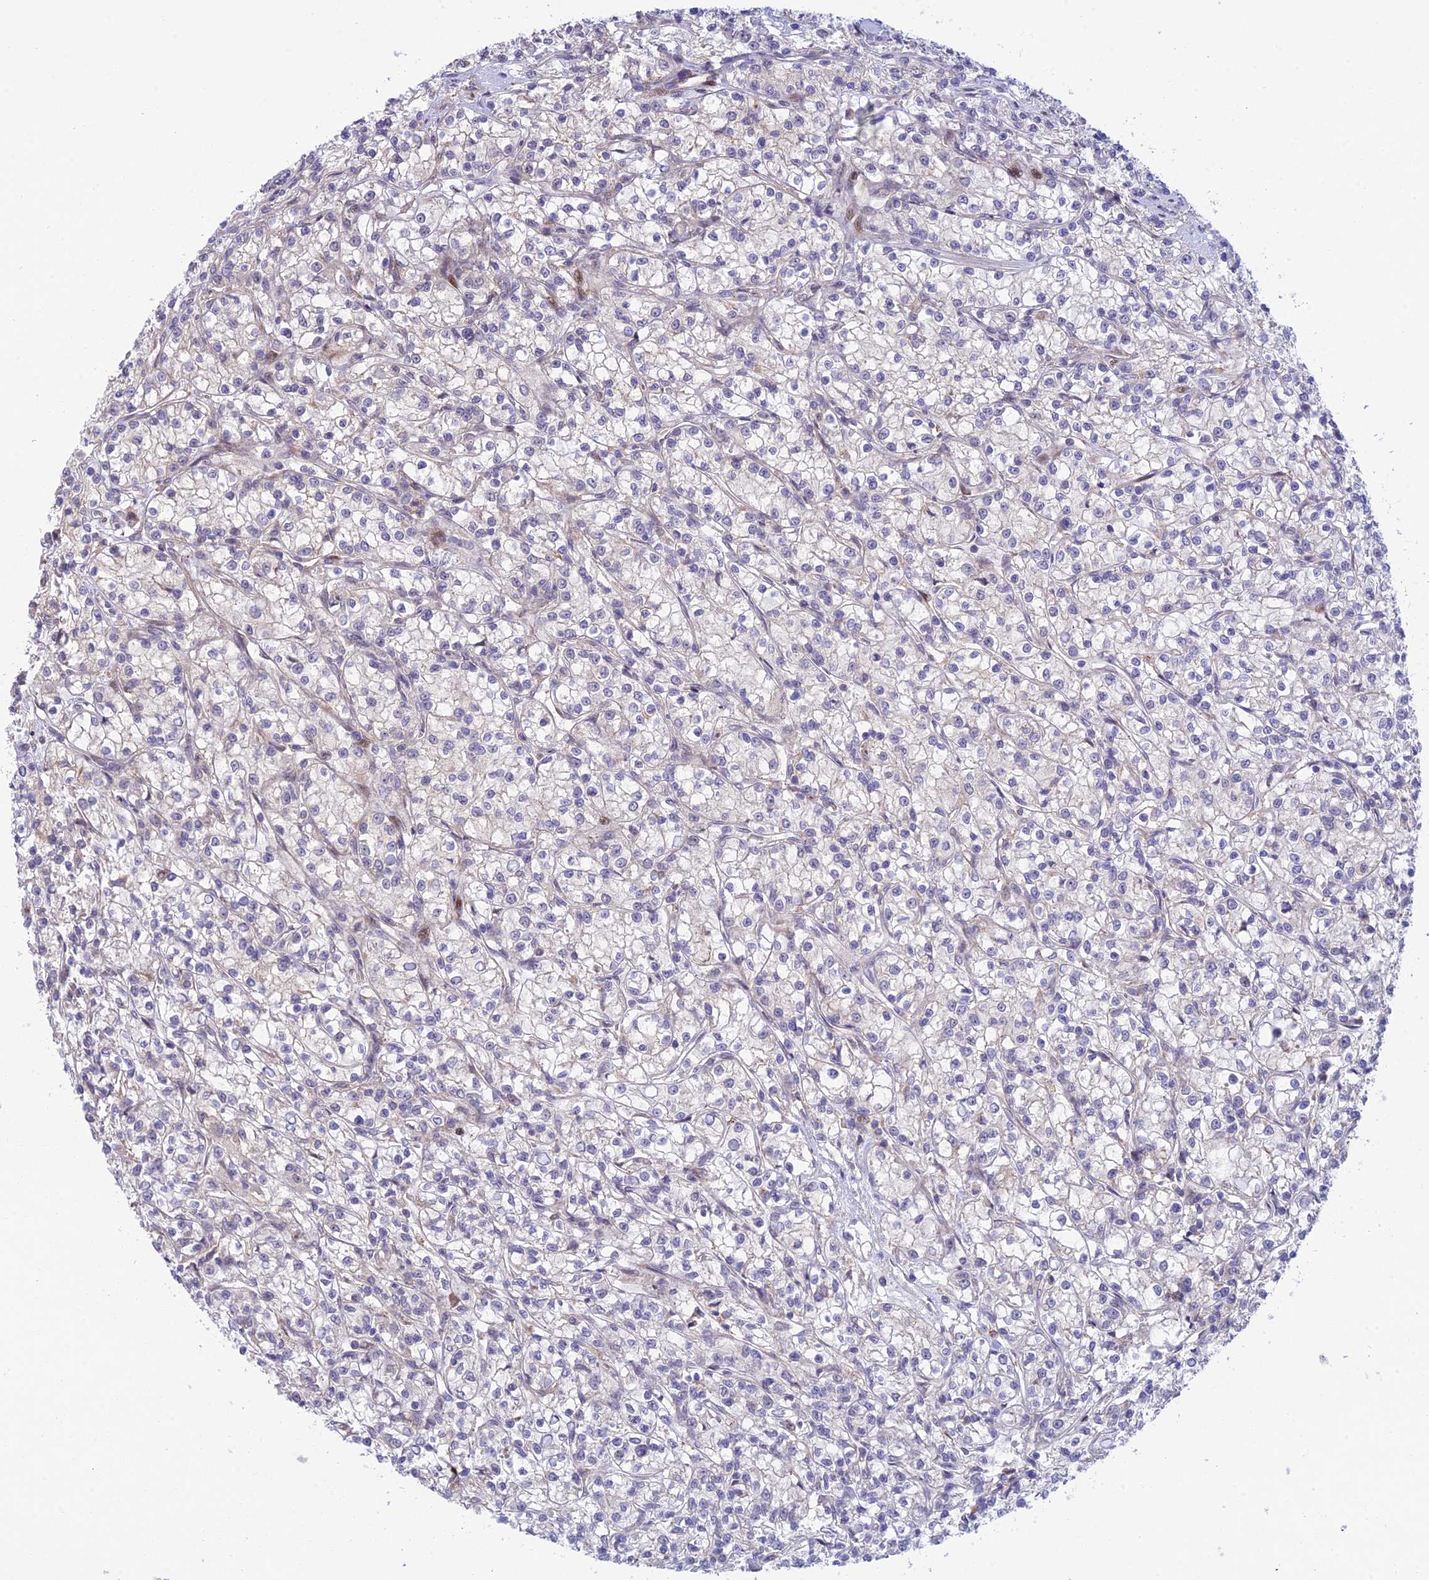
{"staining": {"intensity": "negative", "quantity": "none", "location": "none"}, "tissue": "renal cancer", "cell_type": "Tumor cells", "image_type": "cancer", "snomed": [{"axis": "morphology", "description": "Adenocarcinoma, NOS"}, {"axis": "topography", "description": "Kidney"}], "caption": "This is an IHC histopathology image of human renal cancer. There is no positivity in tumor cells.", "gene": "ZNF584", "patient": {"sex": "female", "age": 59}}